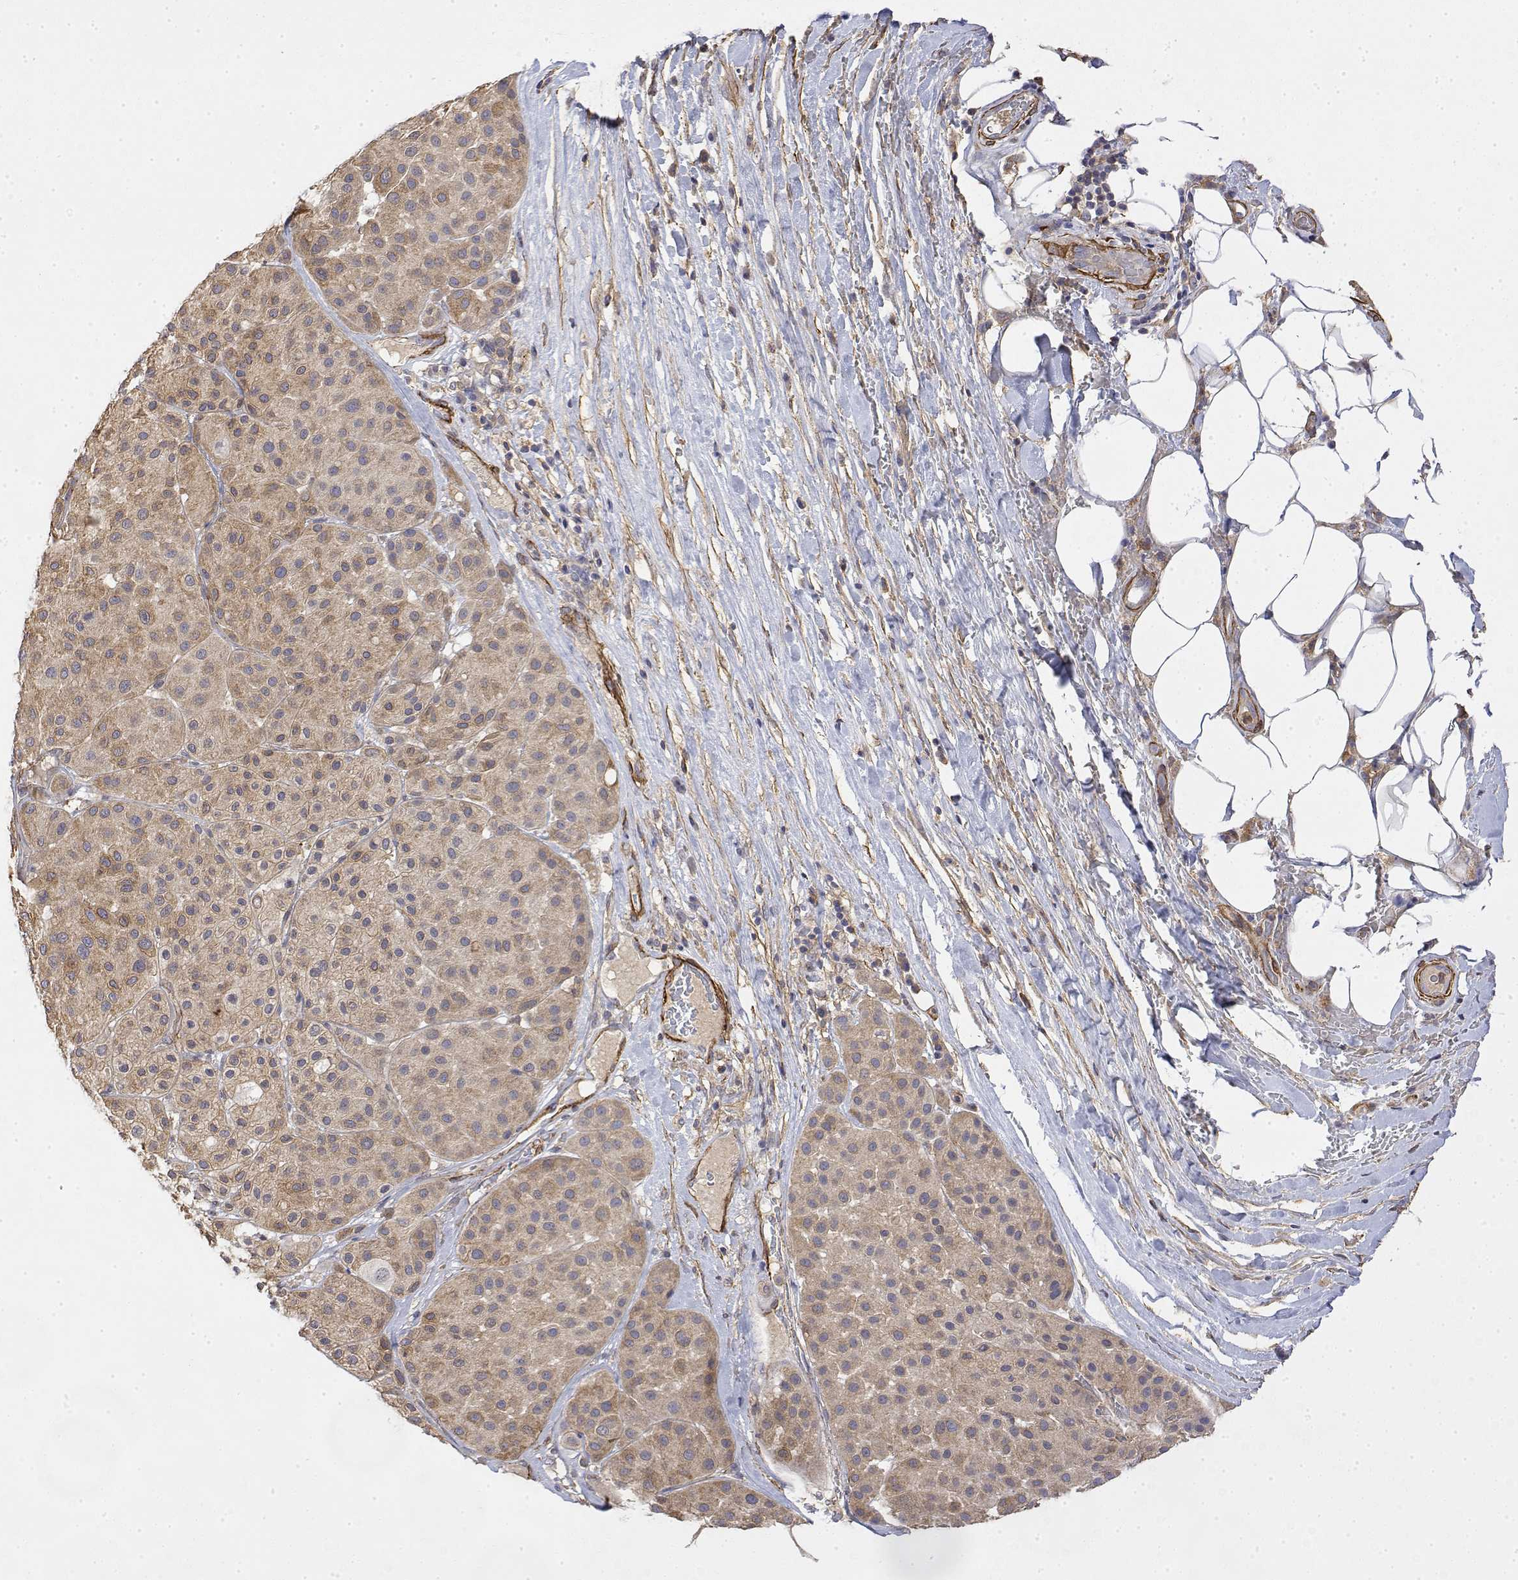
{"staining": {"intensity": "weak", "quantity": ">75%", "location": "cytoplasmic/membranous"}, "tissue": "melanoma", "cell_type": "Tumor cells", "image_type": "cancer", "snomed": [{"axis": "morphology", "description": "Malignant melanoma, Metastatic site"}, {"axis": "topography", "description": "Smooth muscle"}], "caption": "A histopathology image of human melanoma stained for a protein exhibits weak cytoplasmic/membranous brown staining in tumor cells.", "gene": "SOWAHD", "patient": {"sex": "male", "age": 41}}